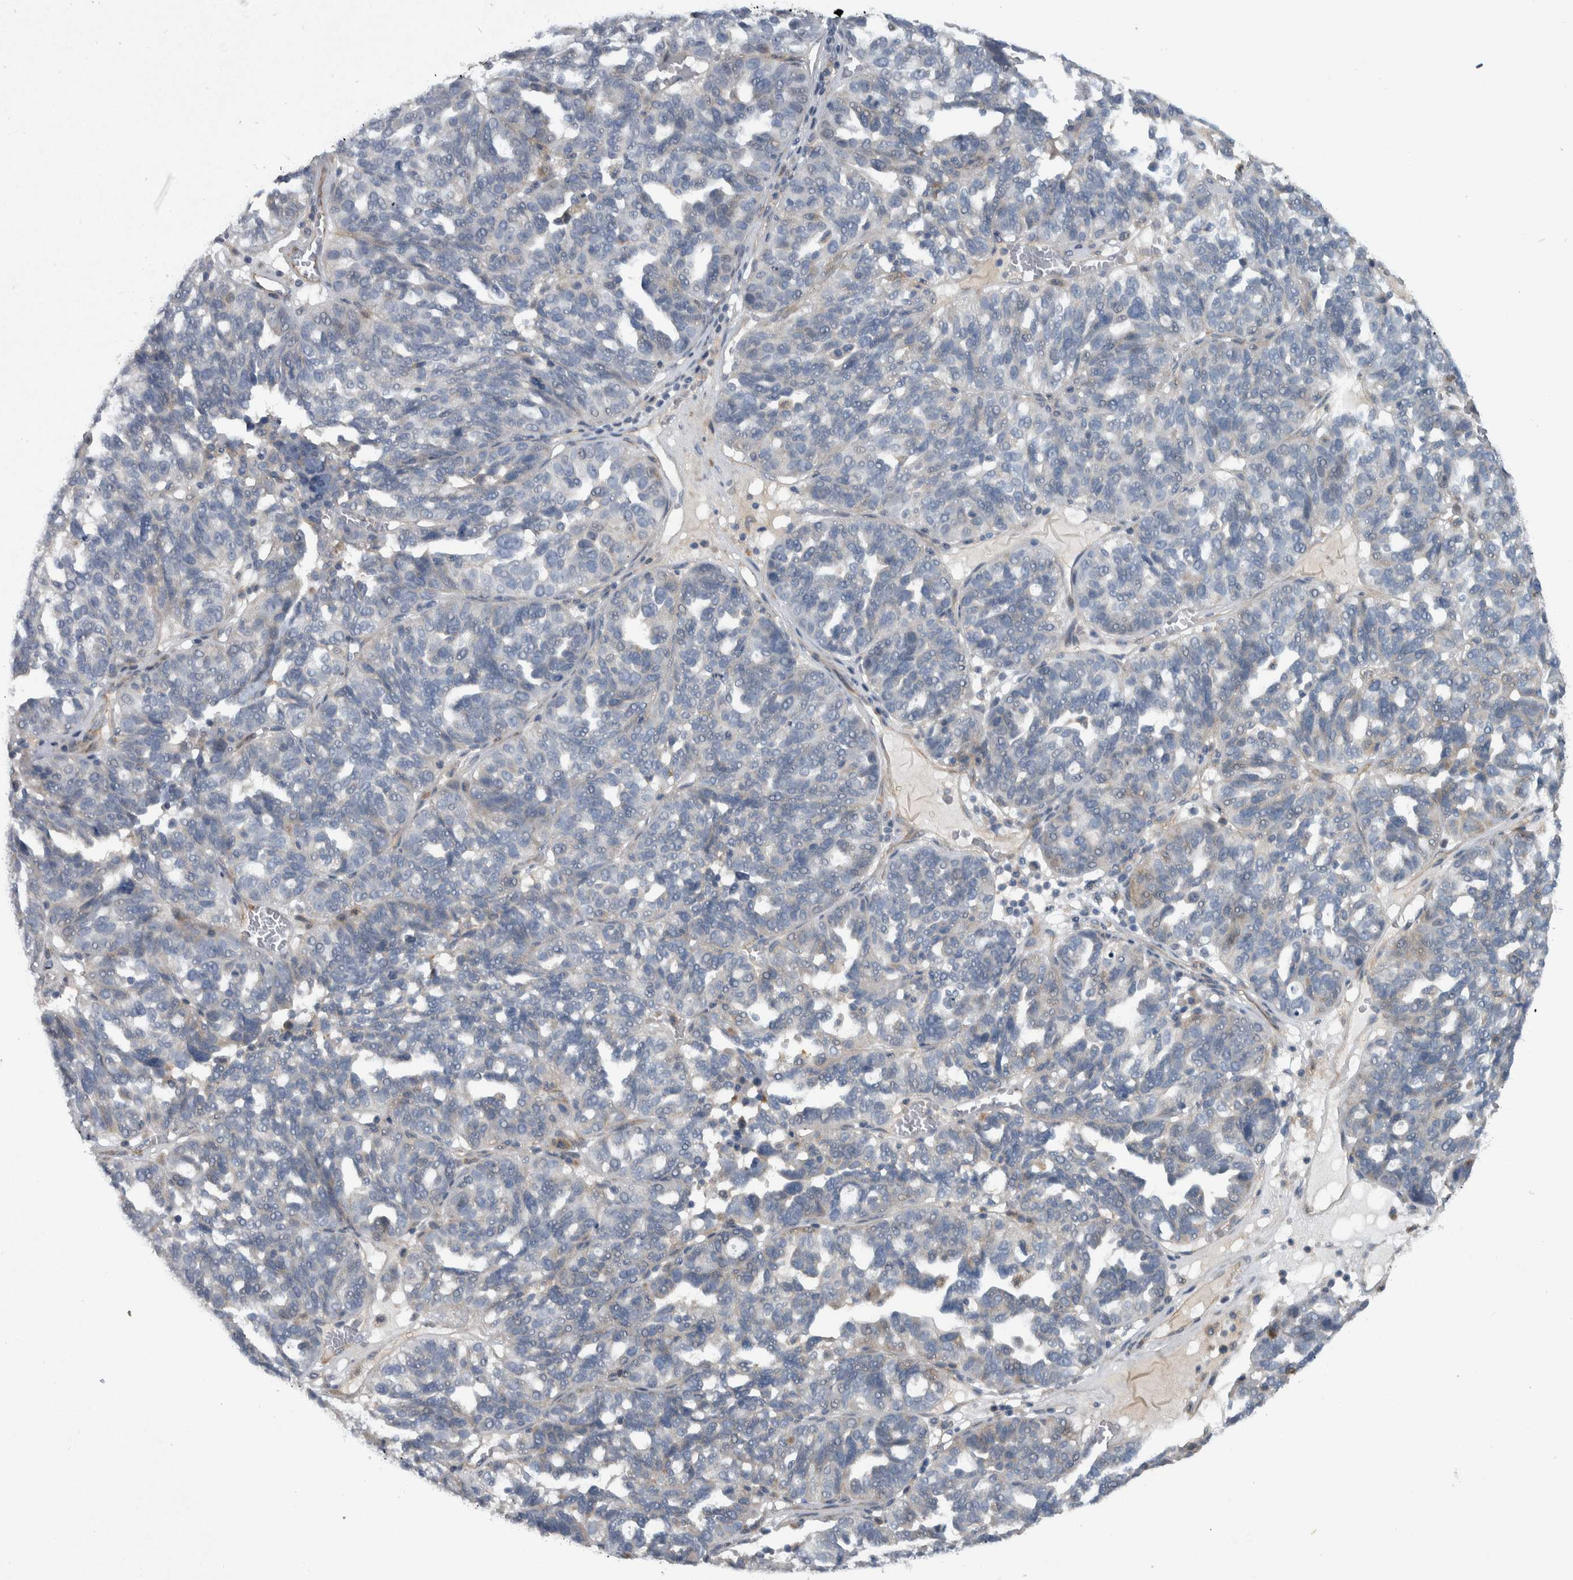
{"staining": {"intensity": "negative", "quantity": "none", "location": "none"}, "tissue": "ovarian cancer", "cell_type": "Tumor cells", "image_type": "cancer", "snomed": [{"axis": "morphology", "description": "Cystadenocarcinoma, serous, NOS"}, {"axis": "topography", "description": "Ovary"}], "caption": "Human ovarian cancer (serous cystadenocarcinoma) stained for a protein using immunohistochemistry reveals no staining in tumor cells.", "gene": "NT5C2", "patient": {"sex": "female", "age": 59}}